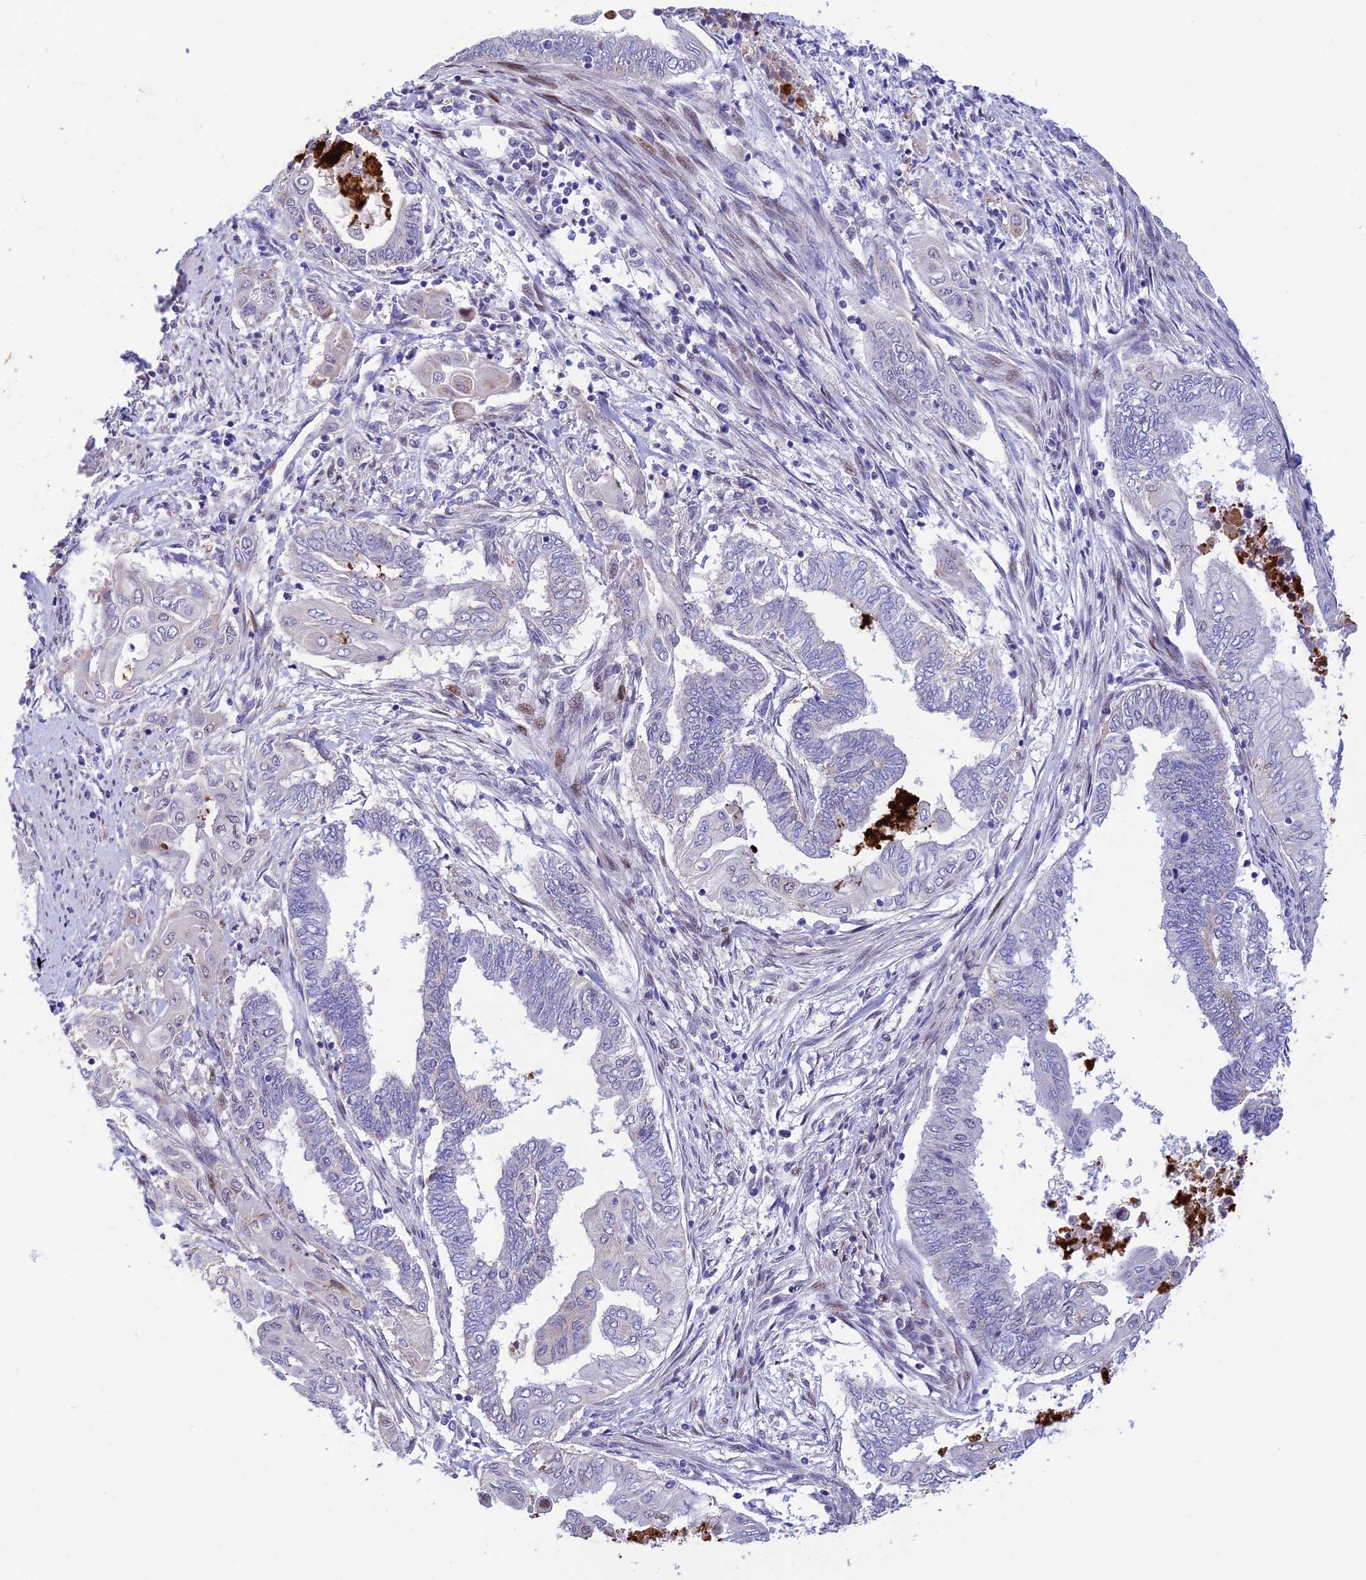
{"staining": {"intensity": "negative", "quantity": "none", "location": "none"}, "tissue": "endometrial cancer", "cell_type": "Tumor cells", "image_type": "cancer", "snomed": [{"axis": "morphology", "description": "Adenocarcinoma, NOS"}, {"axis": "topography", "description": "Uterus"}, {"axis": "topography", "description": "Endometrium"}], "caption": "IHC photomicrograph of human endometrial adenocarcinoma stained for a protein (brown), which exhibits no expression in tumor cells.", "gene": "WDR55", "patient": {"sex": "female", "age": 70}}